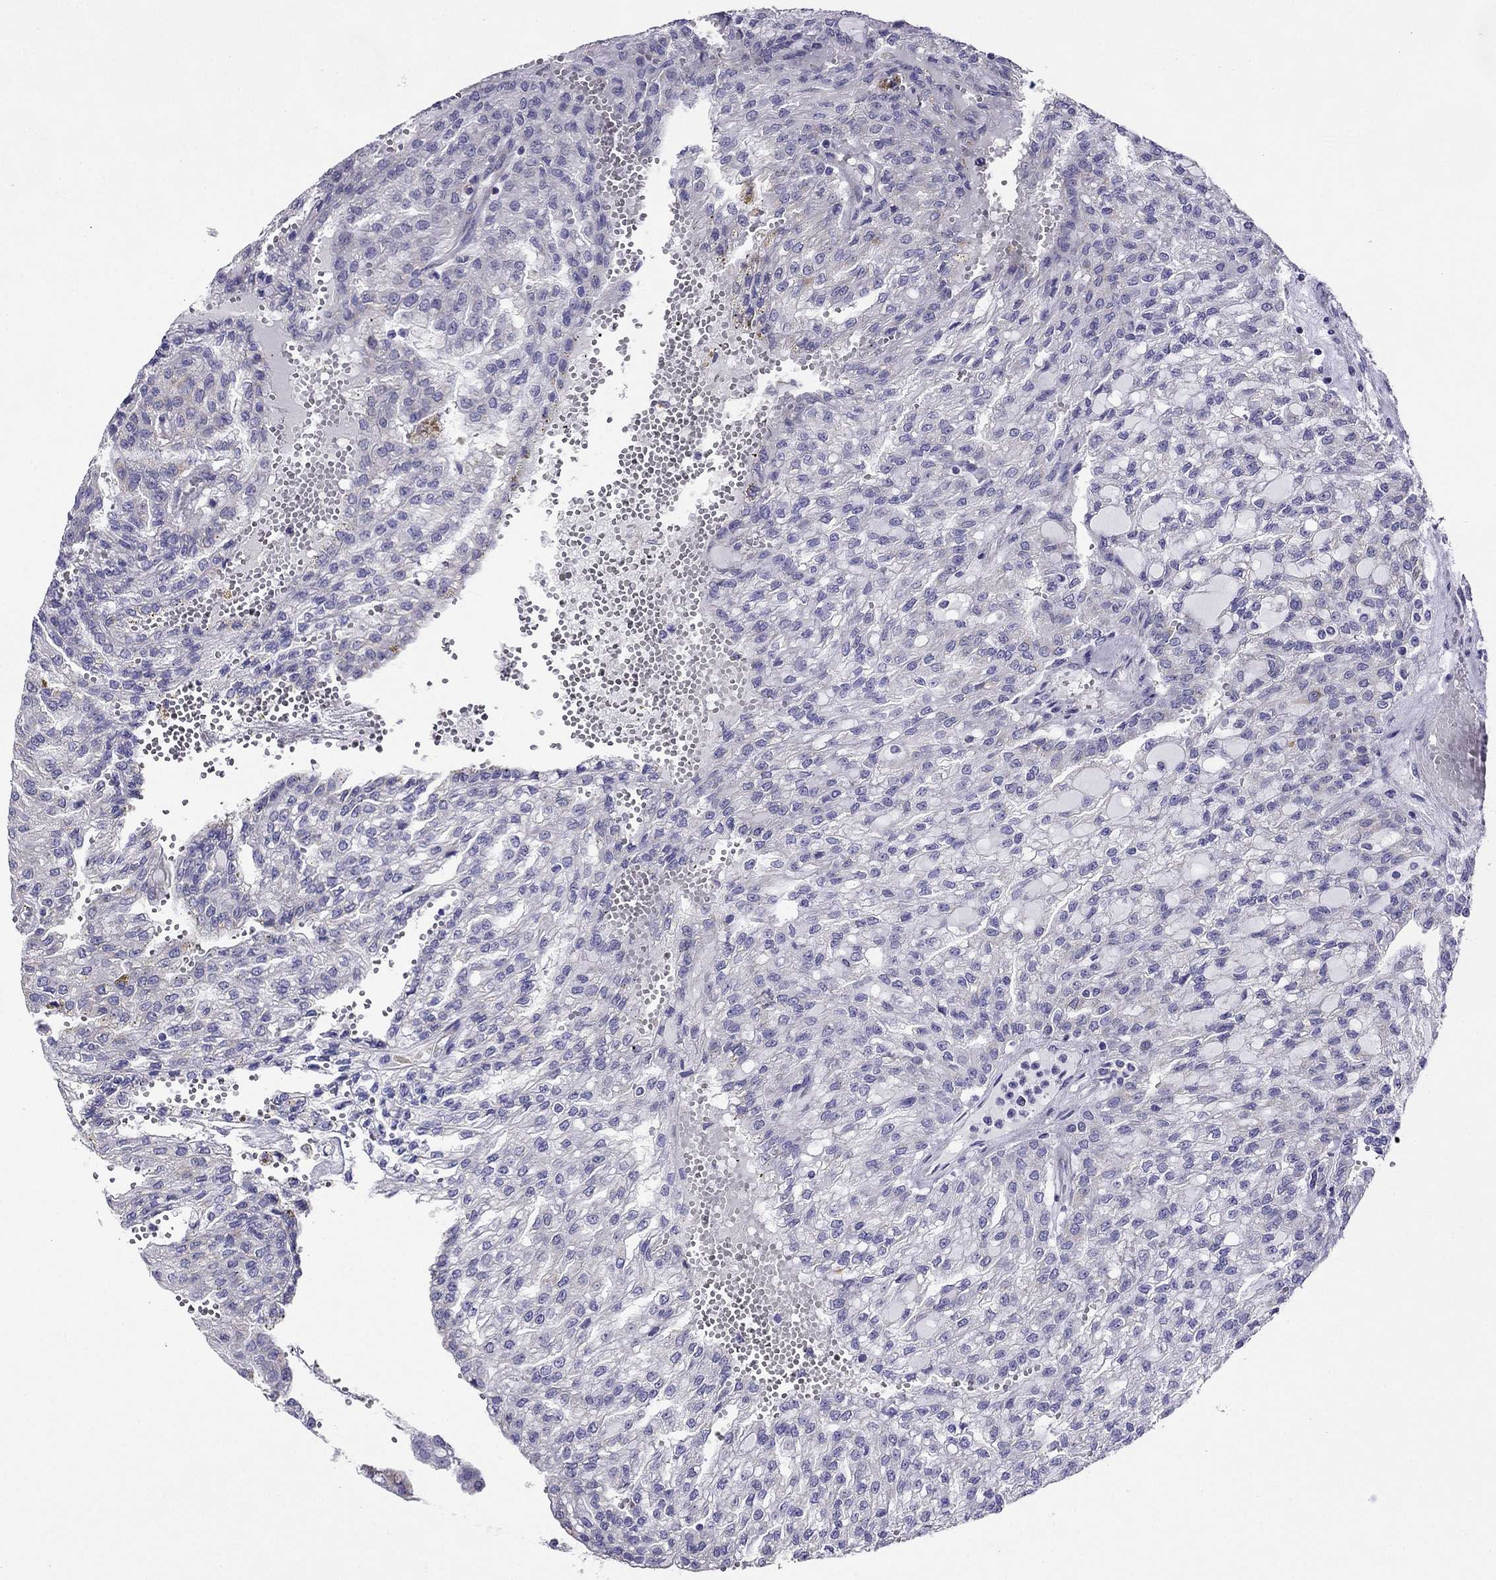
{"staining": {"intensity": "negative", "quantity": "none", "location": "none"}, "tissue": "renal cancer", "cell_type": "Tumor cells", "image_type": "cancer", "snomed": [{"axis": "morphology", "description": "Adenocarcinoma, NOS"}, {"axis": "topography", "description": "Kidney"}], "caption": "The micrograph shows no significant expression in tumor cells of renal adenocarcinoma.", "gene": "KIF5A", "patient": {"sex": "male", "age": 63}}